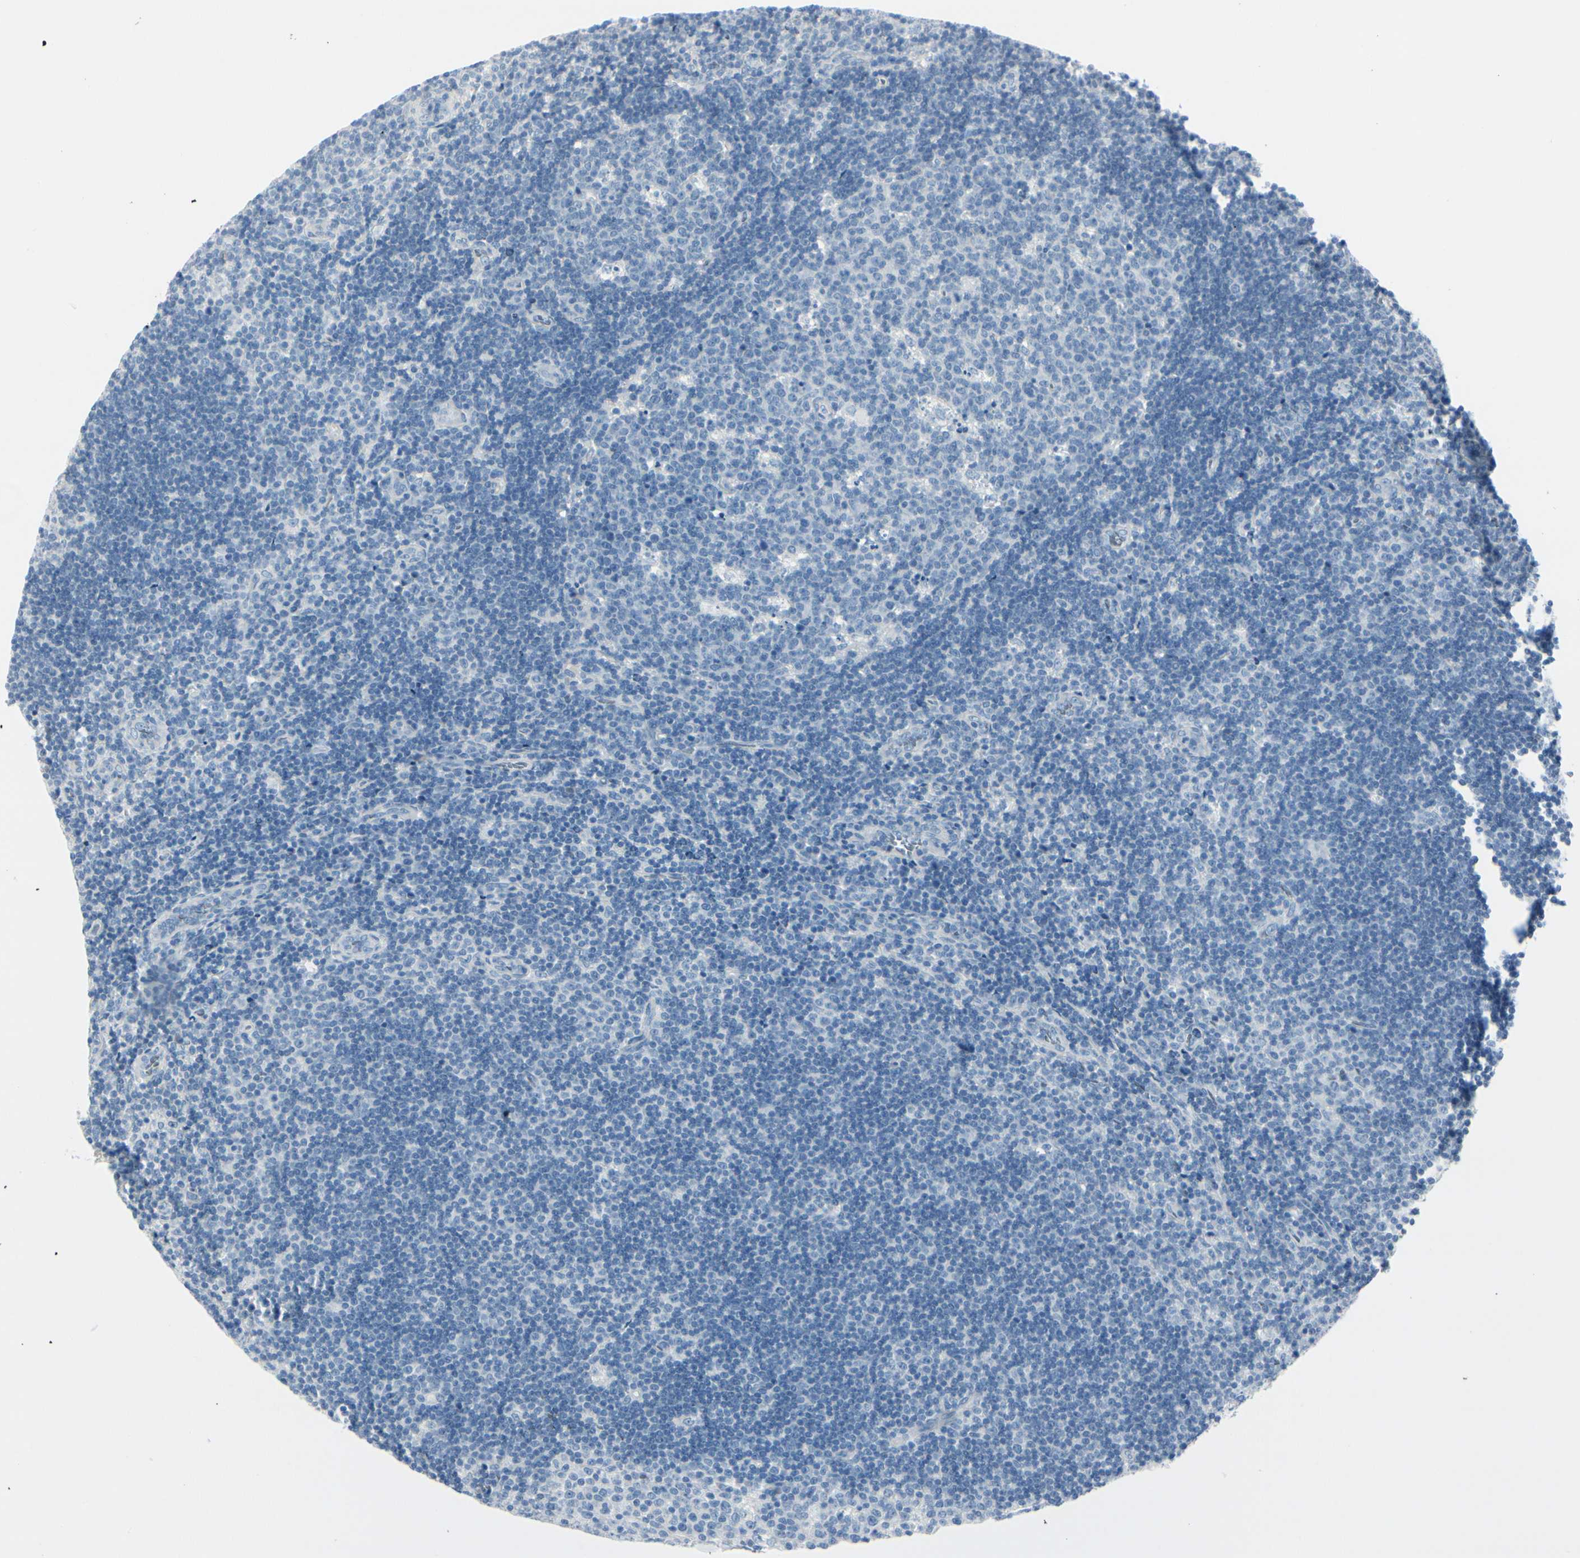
{"staining": {"intensity": "negative", "quantity": "none", "location": "none"}, "tissue": "lymph node", "cell_type": "Germinal center cells", "image_type": "normal", "snomed": [{"axis": "morphology", "description": "Normal tissue, NOS"}, {"axis": "topography", "description": "Lymph node"}, {"axis": "topography", "description": "Salivary gland"}], "caption": "Histopathology image shows no protein staining in germinal center cells of benign lymph node.", "gene": "CDHR5", "patient": {"sex": "male", "age": 8}}